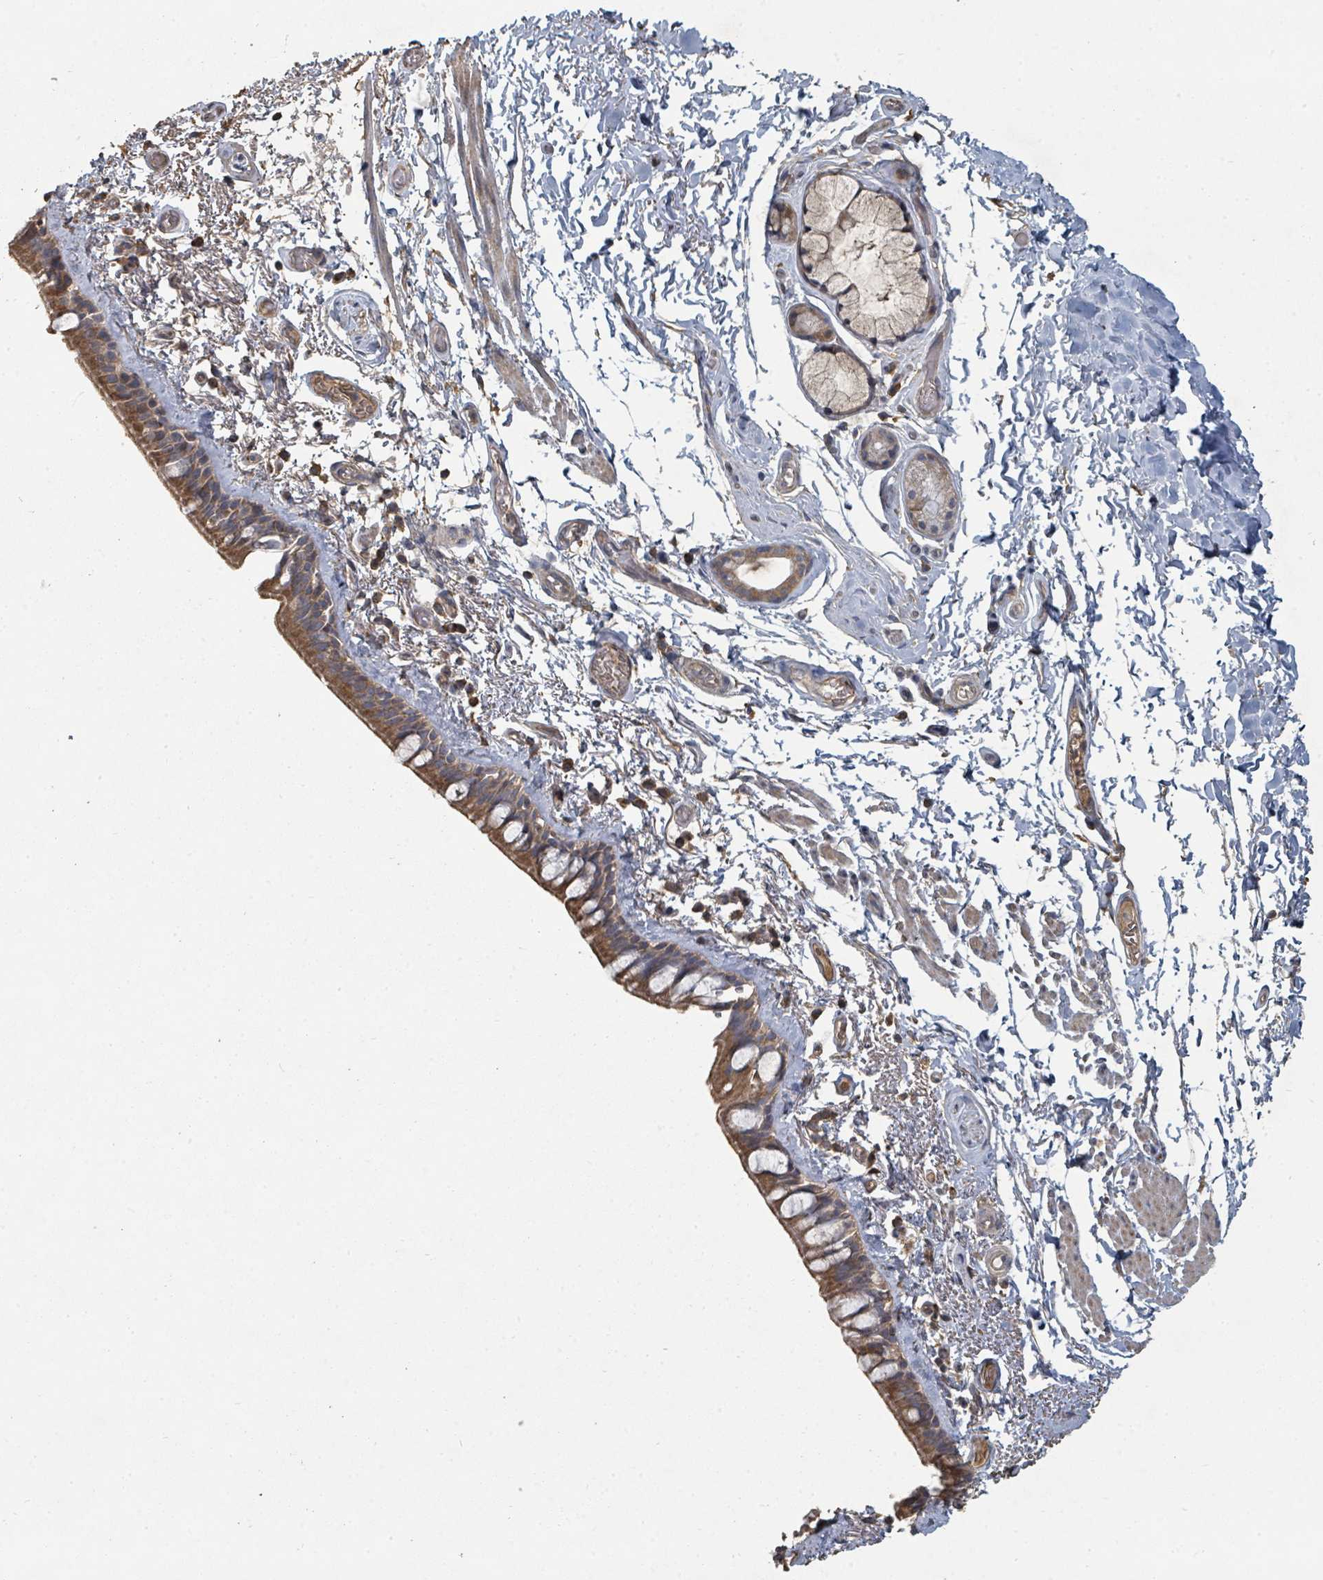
{"staining": {"intensity": "moderate", "quantity": ">75%", "location": "cytoplasmic/membranous"}, "tissue": "bronchus", "cell_type": "Respiratory epithelial cells", "image_type": "normal", "snomed": [{"axis": "morphology", "description": "Normal tissue, NOS"}, {"axis": "topography", "description": "Cartilage tissue"}], "caption": "This image demonstrates immunohistochemistry staining of unremarkable bronchus, with medium moderate cytoplasmic/membranous positivity in about >75% of respiratory epithelial cells.", "gene": "WDFY1", "patient": {"sex": "male", "age": 63}}